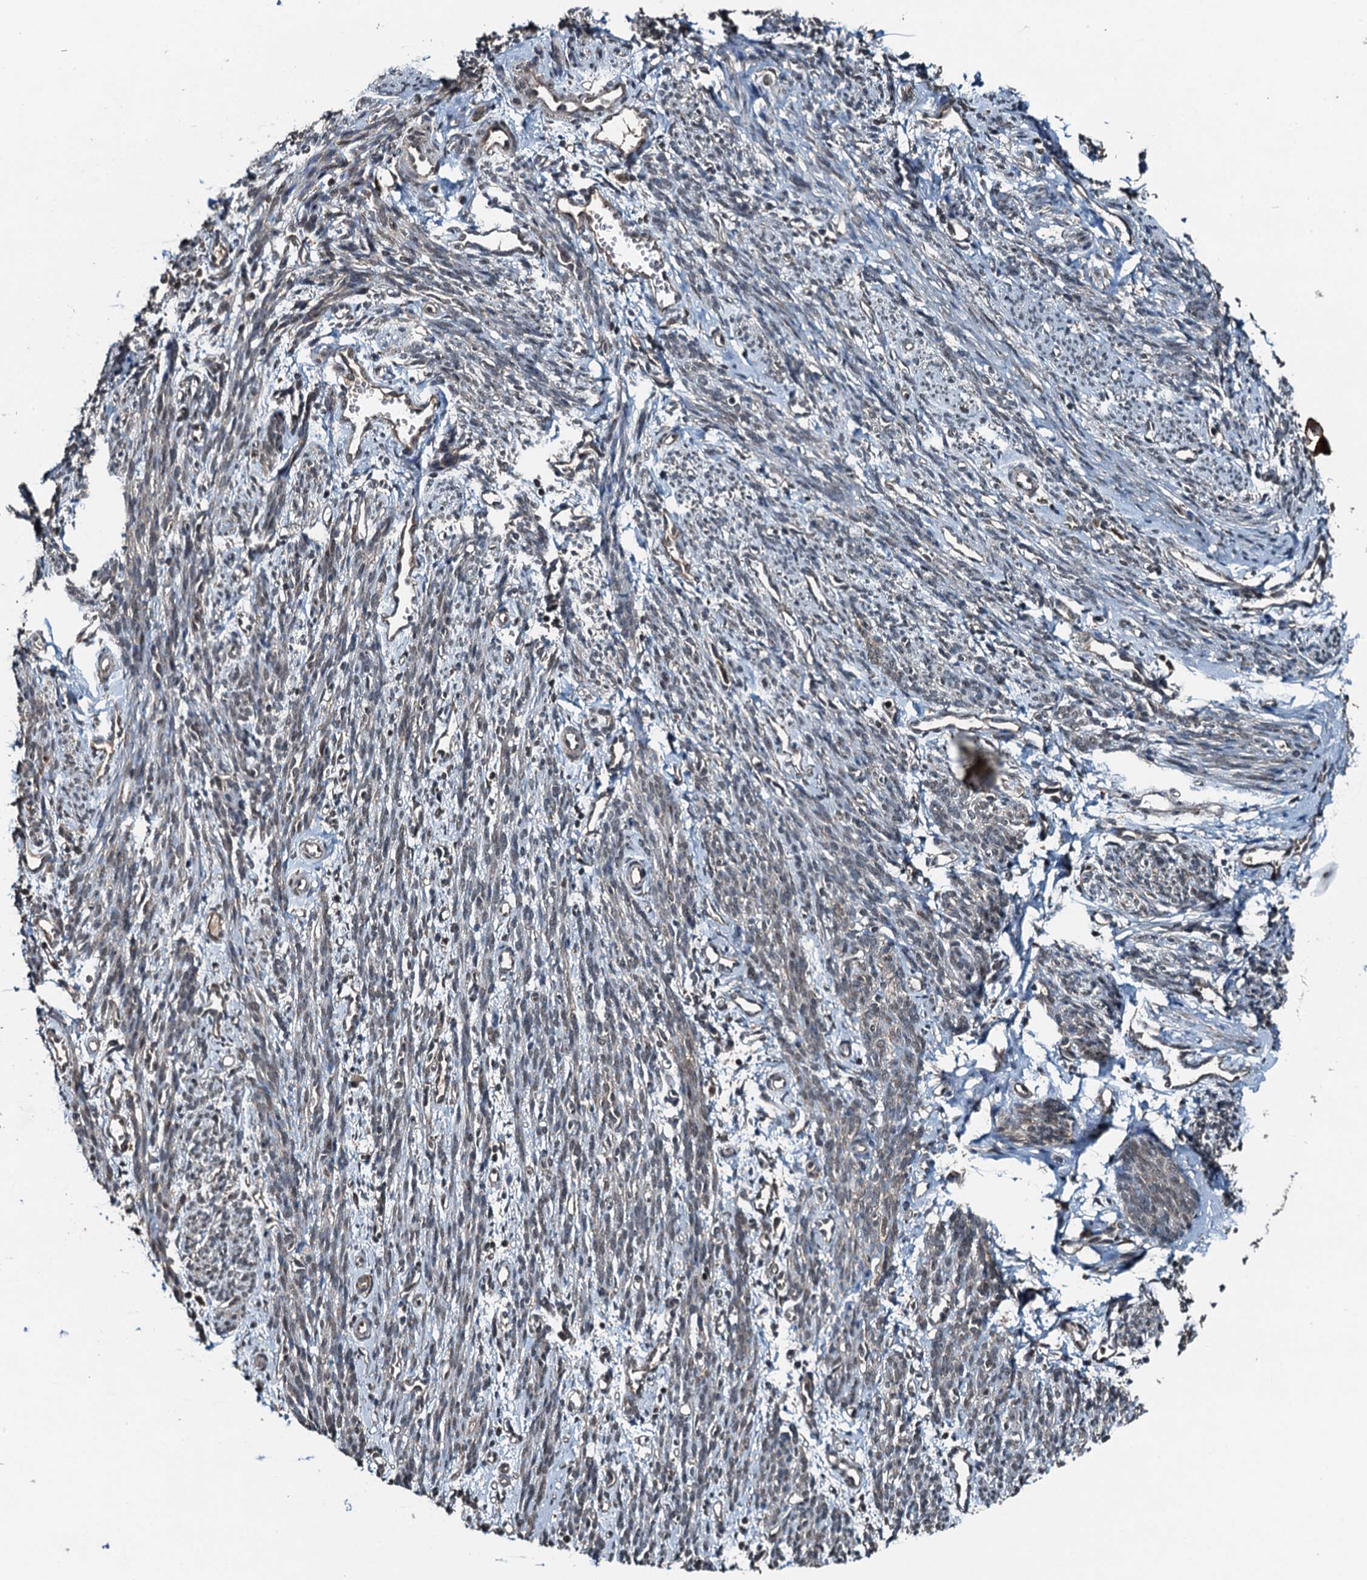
{"staining": {"intensity": "weak", "quantity": "25%-75%", "location": "nuclear"}, "tissue": "smooth muscle", "cell_type": "Smooth muscle cells", "image_type": "normal", "snomed": [{"axis": "morphology", "description": "Normal tissue, NOS"}, {"axis": "topography", "description": "Smooth muscle"}, {"axis": "topography", "description": "Uterus"}], "caption": "Normal smooth muscle was stained to show a protein in brown. There is low levels of weak nuclear staining in about 25%-75% of smooth muscle cells.", "gene": "UBXN6", "patient": {"sex": "female", "age": 59}}